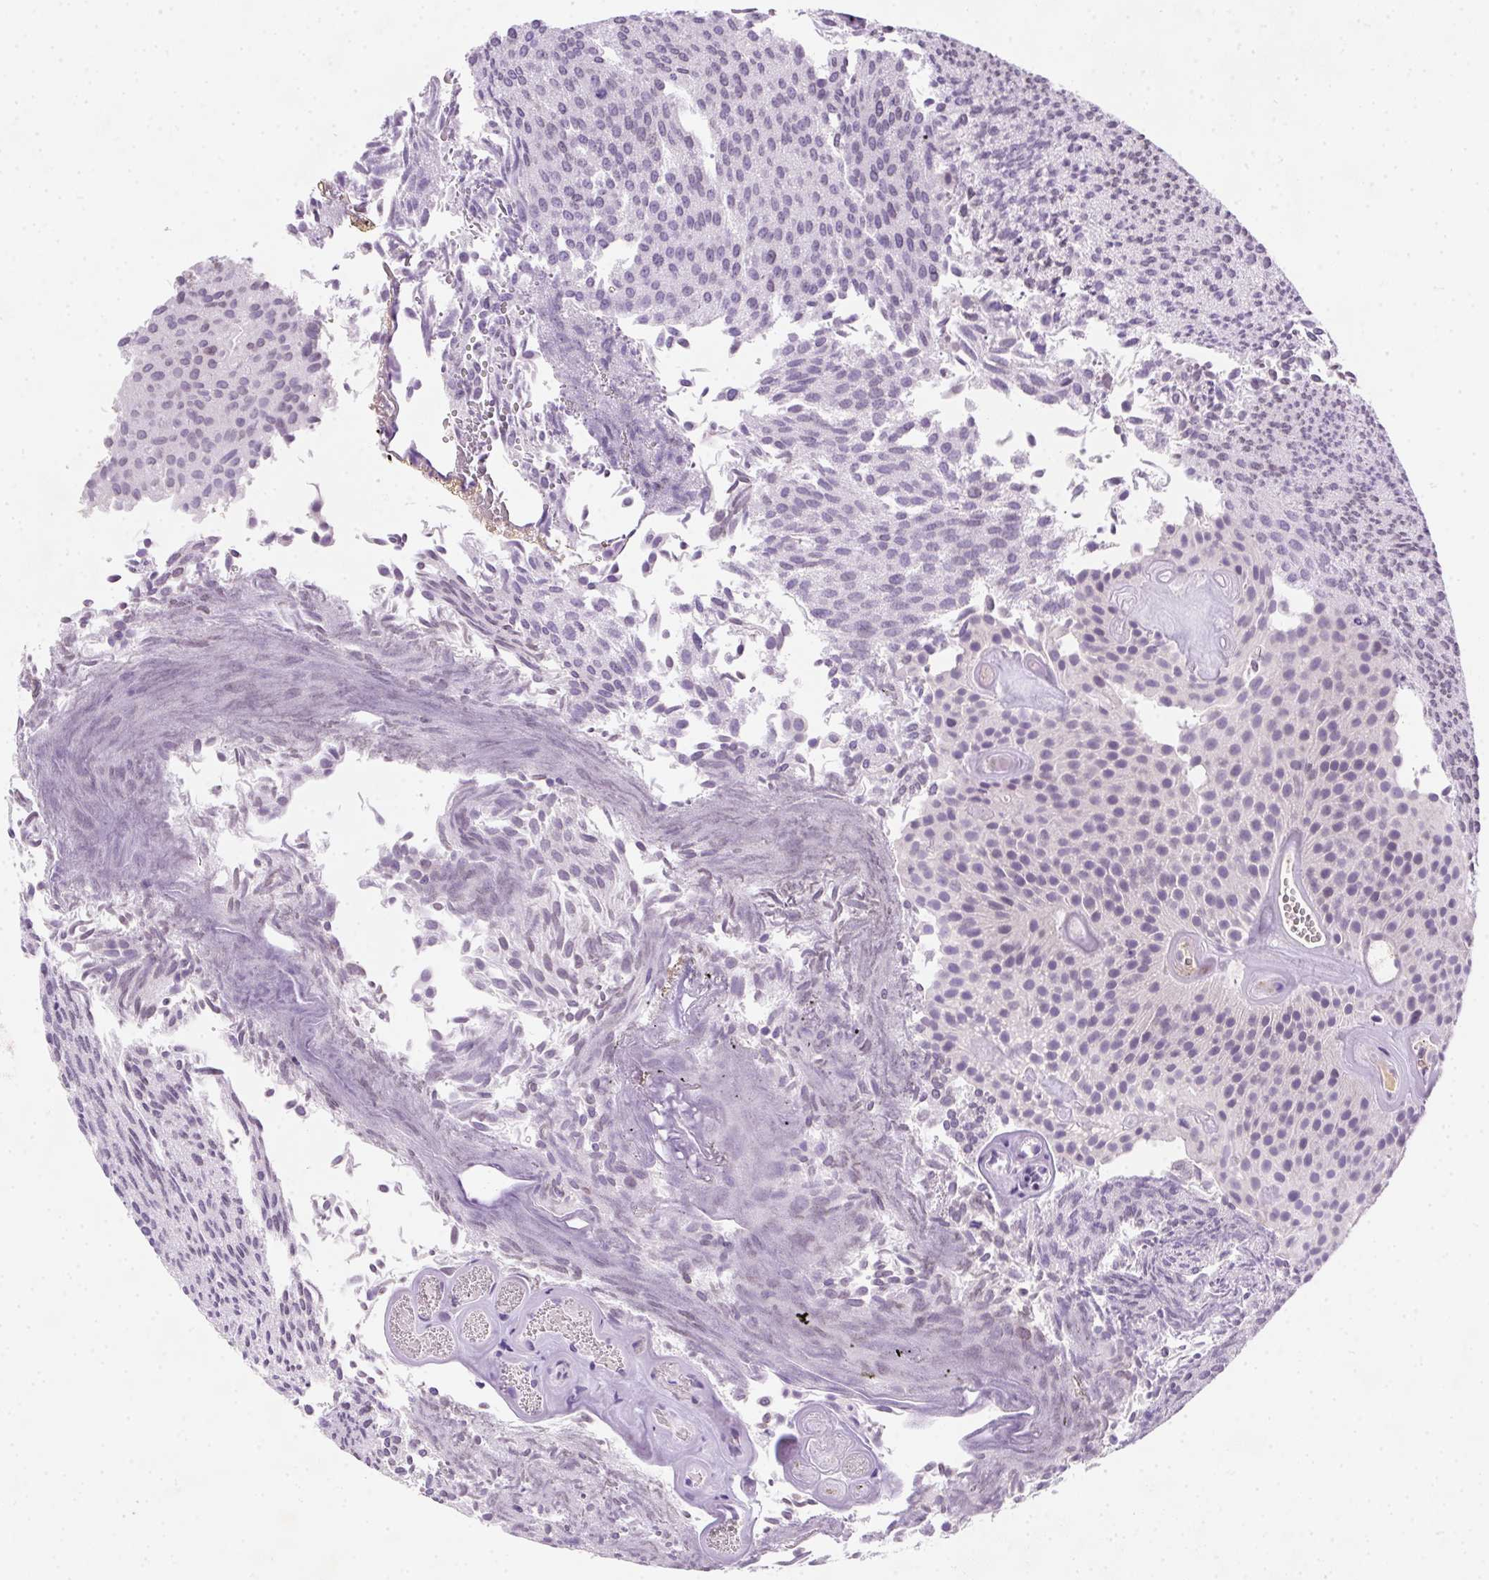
{"staining": {"intensity": "negative", "quantity": "none", "location": "none"}, "tissue": "urothelial cancer", "cell_type": "Tumor cells", "image_type": "cancer", "snomed": [{"axis": "morphology", "description": "Urothelial carcinoma, Low grade"}, {"axis": "topography", "description": "Urinary bladder"}], "caption": "A high-resolution image shows immunohistochemistry (IHC) staining of urothelial cancer, which displays no significant expression in tumor cells.", "gene": "SSTR4", "patient": {"sex": "male", "age": 82}}